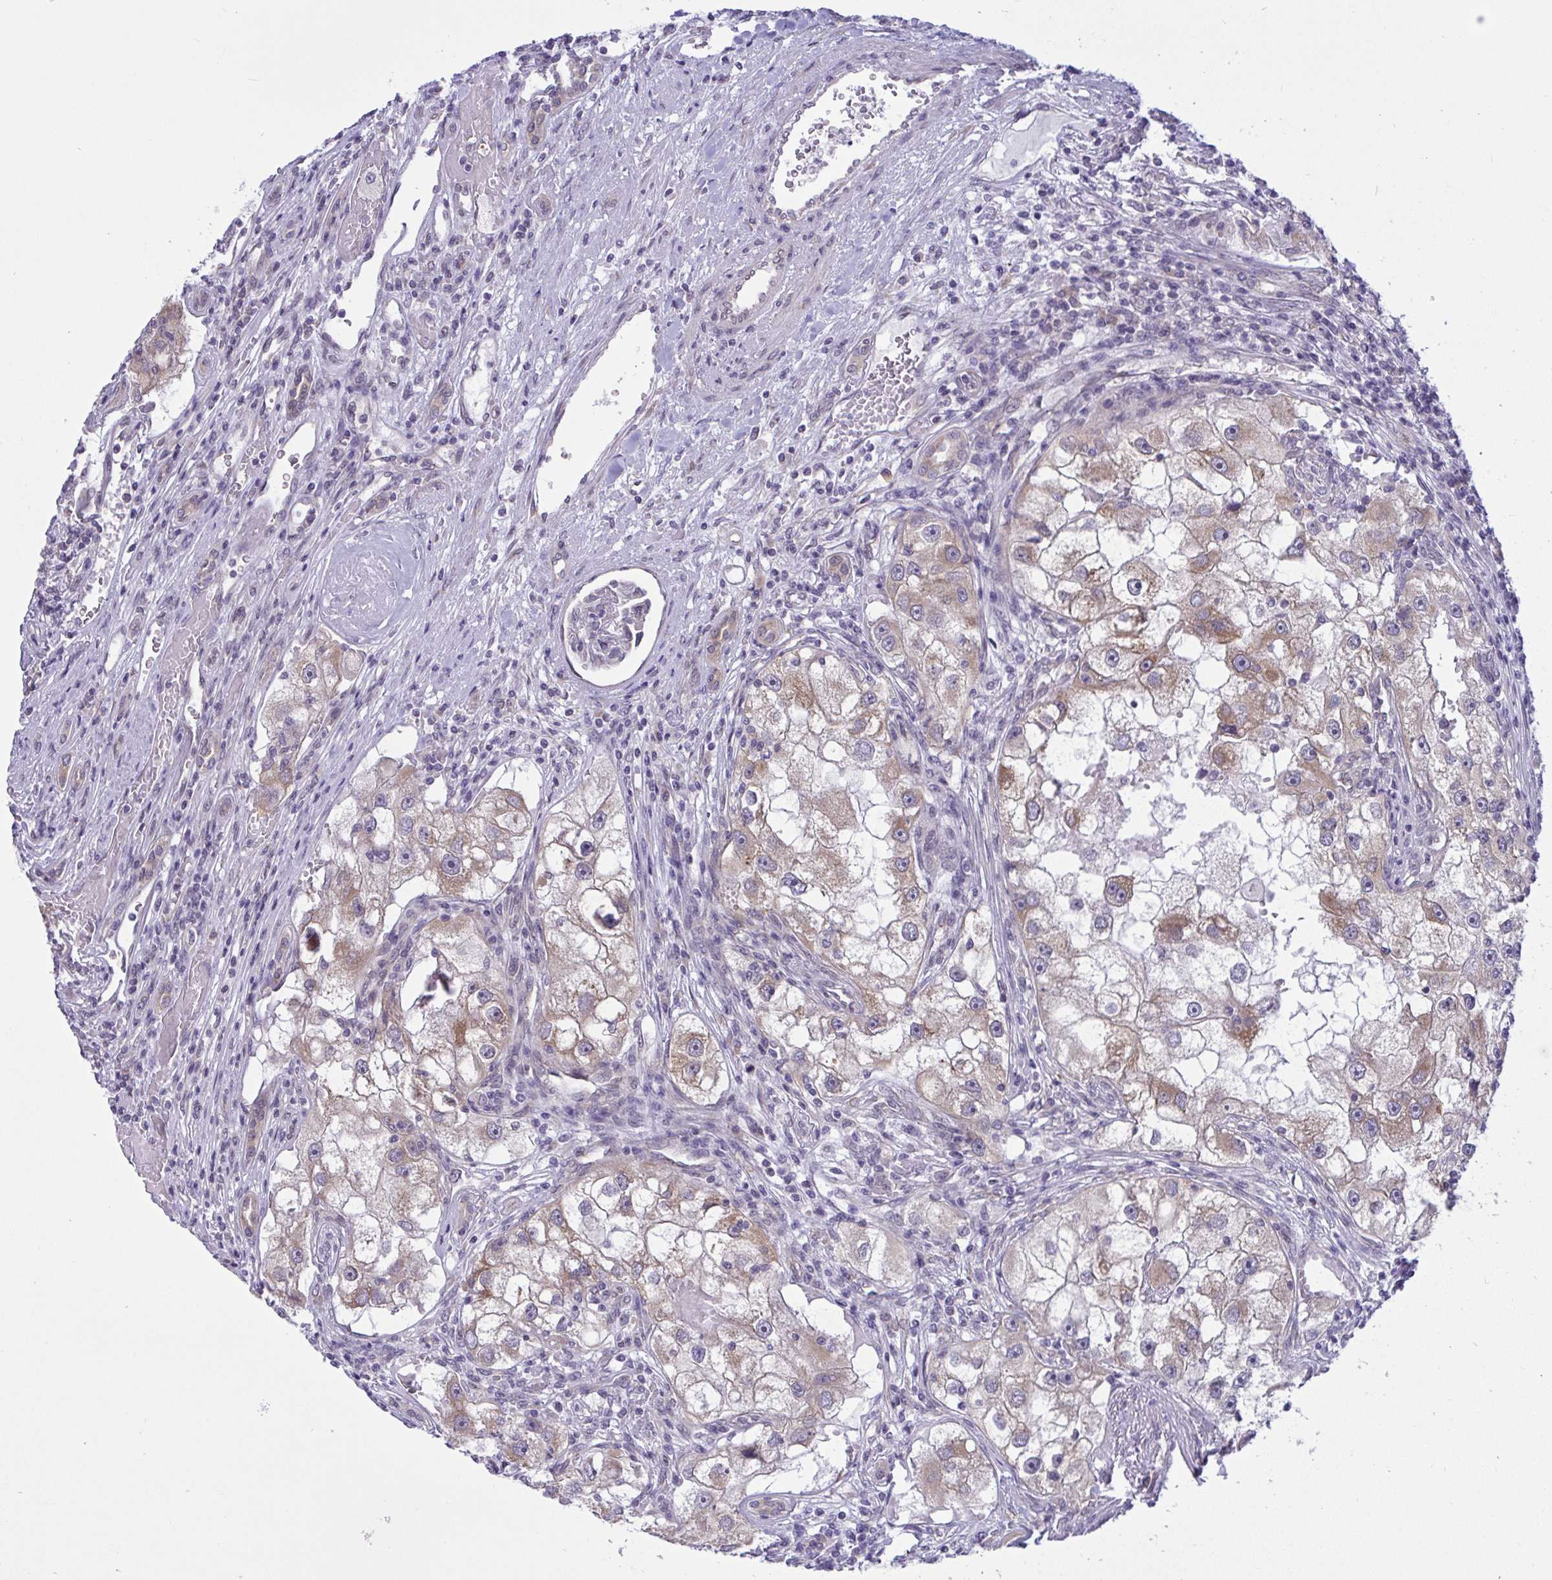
{"staining": {"intensity": "moderate", "quantity": ">75%", "location": "cytoplasmic/membranous"}, "tissue": "renal cancer", "cell_type": "Tumor cells", "image_type": "cancer", "snomed": [{"axis": "morphology", "description": "Adenocarcinoma, NOS"}, {"axis": "topography", "description": "Kidney"}], "caption": "The photomicrograph shows immunohistochemical staining of adenocarcinoma (renal). There is moderate cytoplasmic/membranous expression is present in about >75% of tumor cells. The staining was performed using DAB to visualize the protein expression in brown, while the nuclei were stained in blue with hematoxylin (Magnification: 20x).", "gene": "CAMLG", "patient": {"sex": "male", "age": 63}}